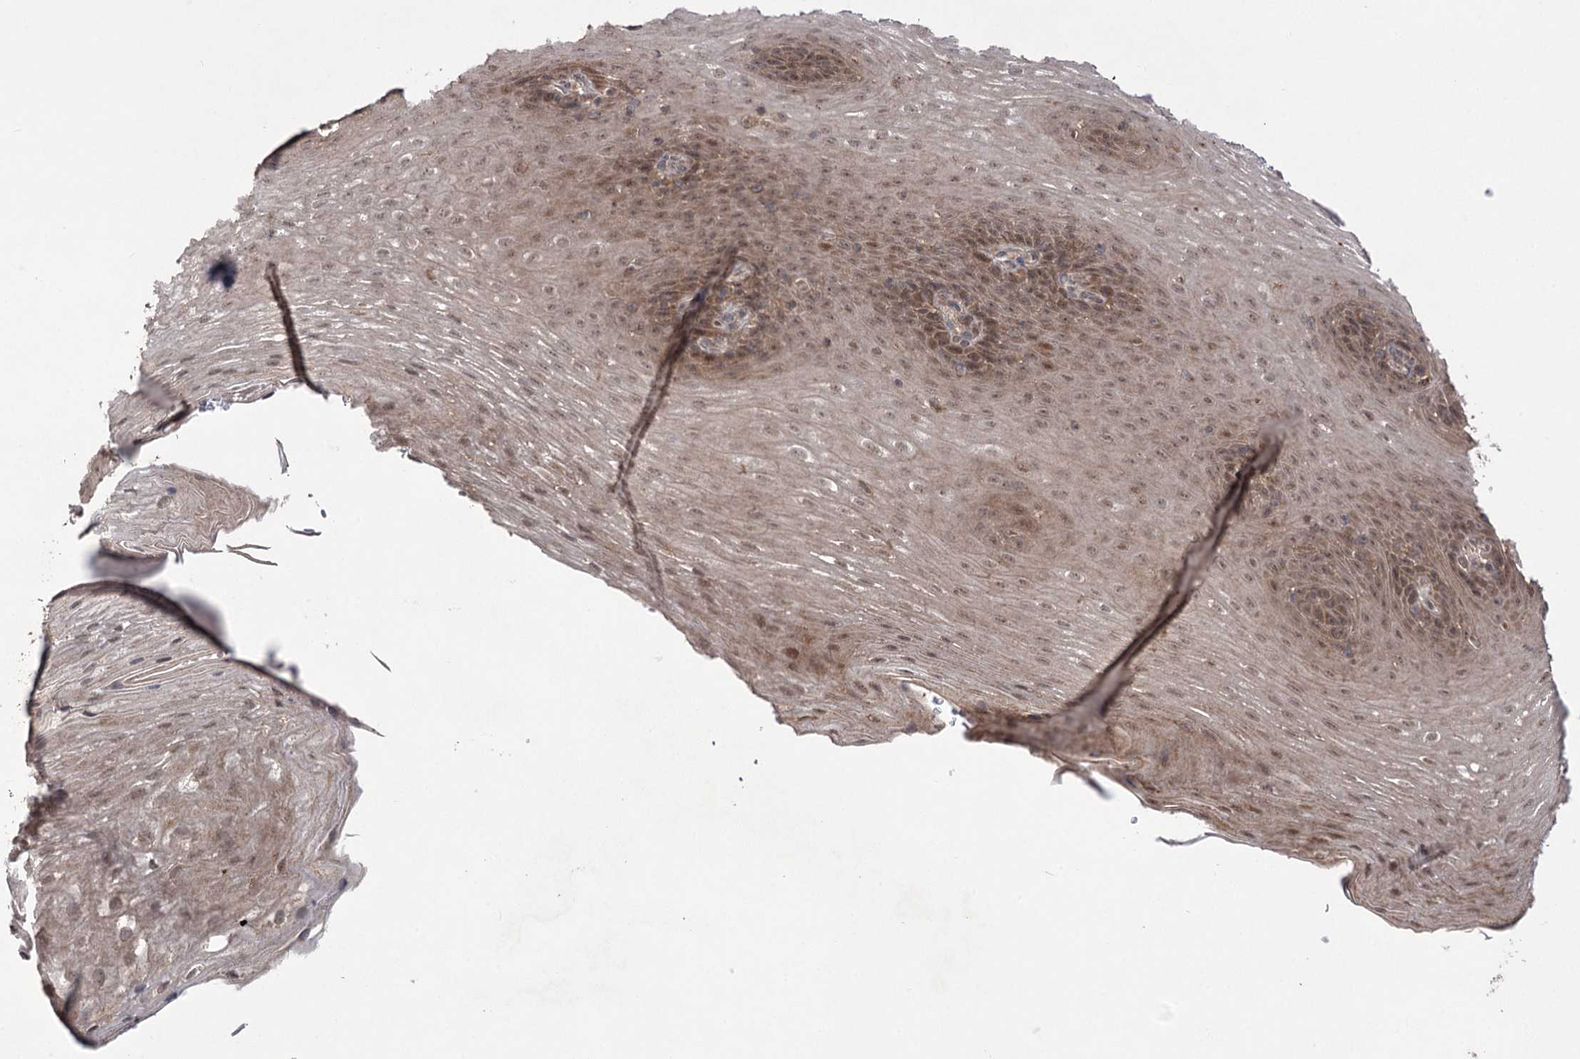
{"staining": {"intensity": "moderate", "quantity": "25%-75%", "location": "cytoplasmic/membranous,nuclear"}, "tissue": "esophagus", "cell_type": "Squamous epithelial cells", "image_type": "normal", "snomed": [{"axis": "morphology", "description": "Normal tissue, NOS"}, {"axis": "topography", "description": "Esophagus"}], "caption": "The image displays a brown stain indicating the presence of a protein in the cytoplasmic/membranous,nuclear of squamous epithelial cells in esophagus. (Stains: DAB (3,3'-diaminobenzidine) in brown, nuclei in blue, Microscopy: brightfield microscopy at high magnification).", "gene": "TENM2", "patient": {"sex": "female", "age": 66}}